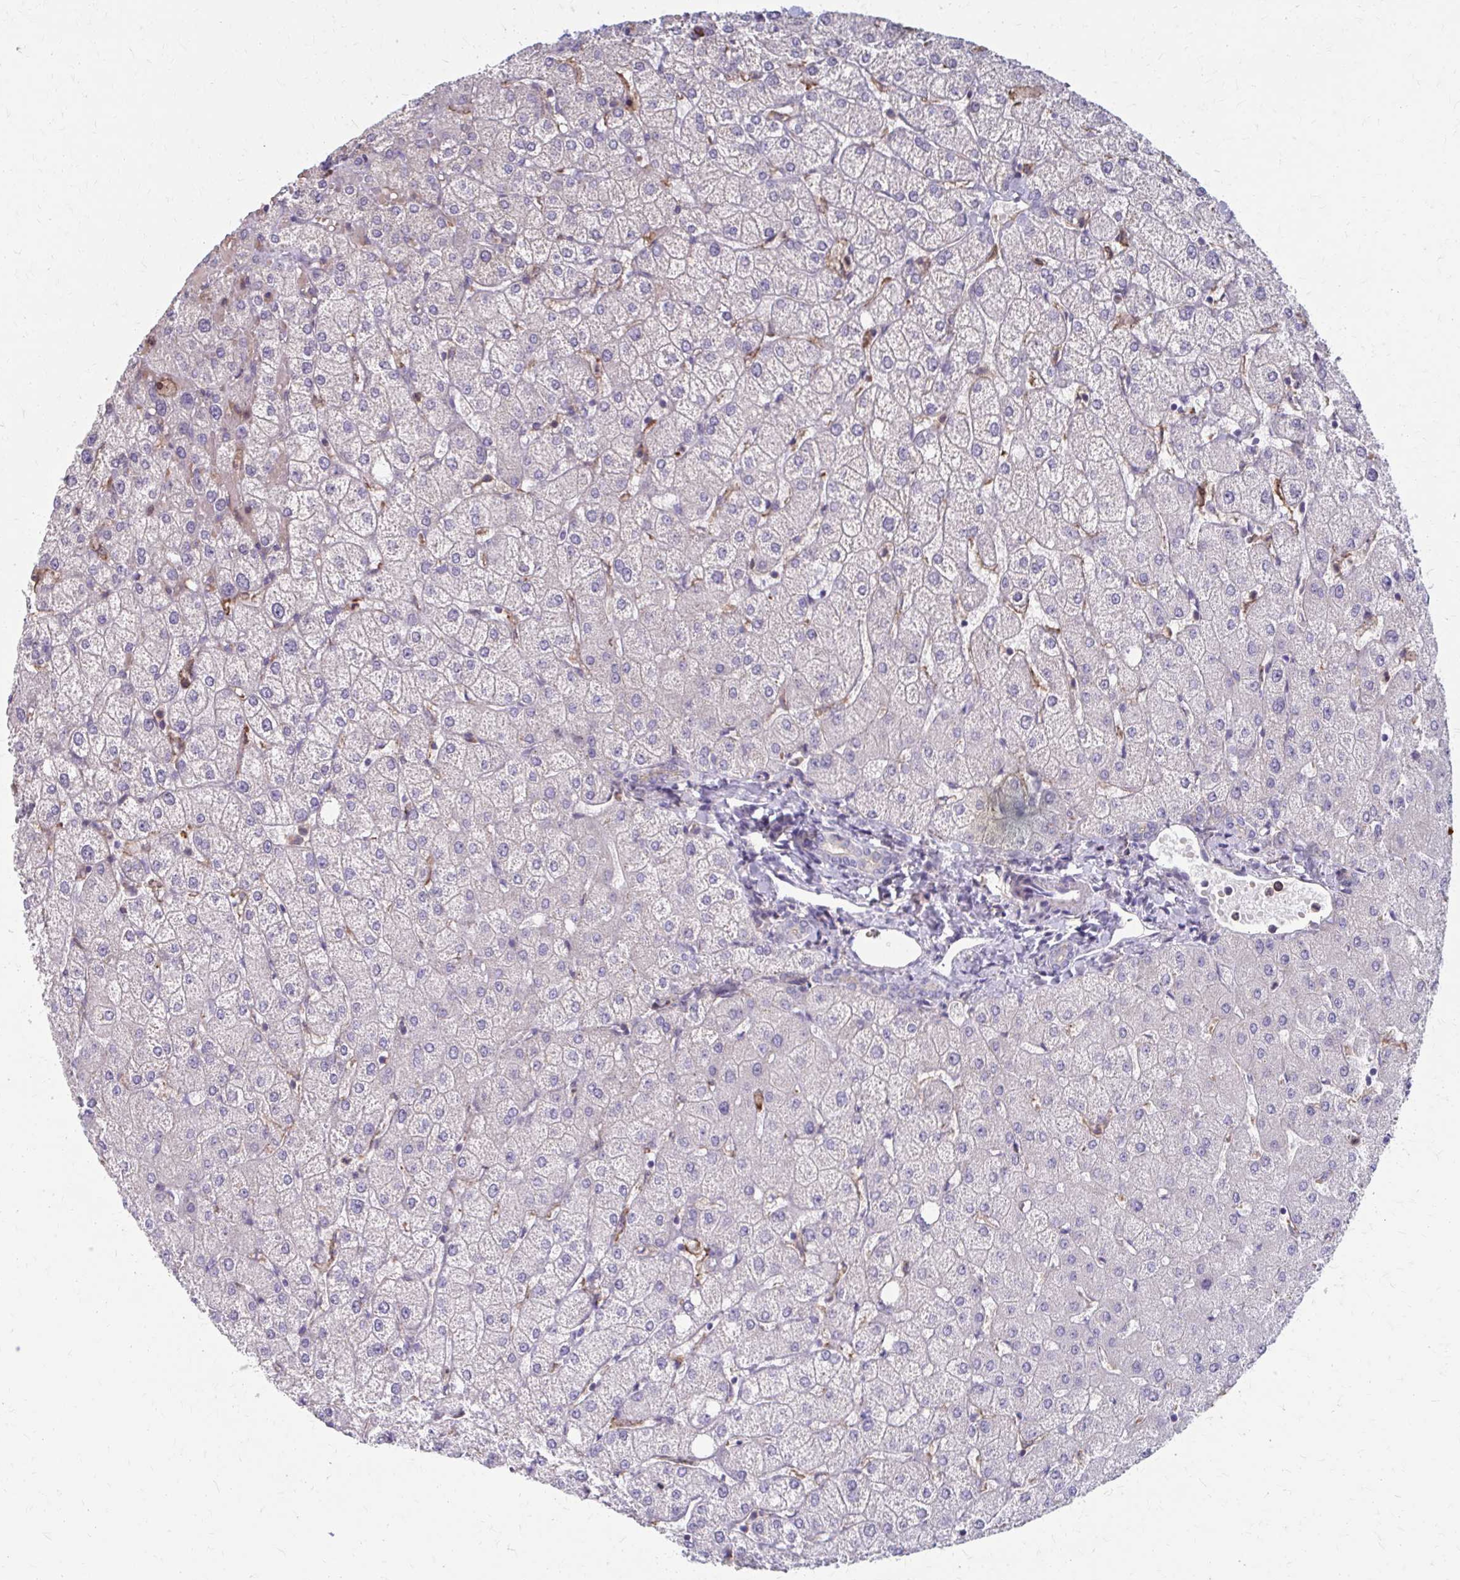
{"staining": {"intensity": "negative", "quantity": "none", "location": "none"}, "tissue": "liver", "cell_type": "Cholangiocytes", "image_type": "normal", "snomed": [{"axis": "morphology", "description": "Normal tissue, NOS"}, {"axis": "topography", "description": "Liver"}], "caption": "This is an immunohistochemistry (IHC) photomicrograph of unremarkable liver. There is no staining in cholangiocytes.", "gene": "MMP14", "patient": {"sex": "female", "age": 54}}